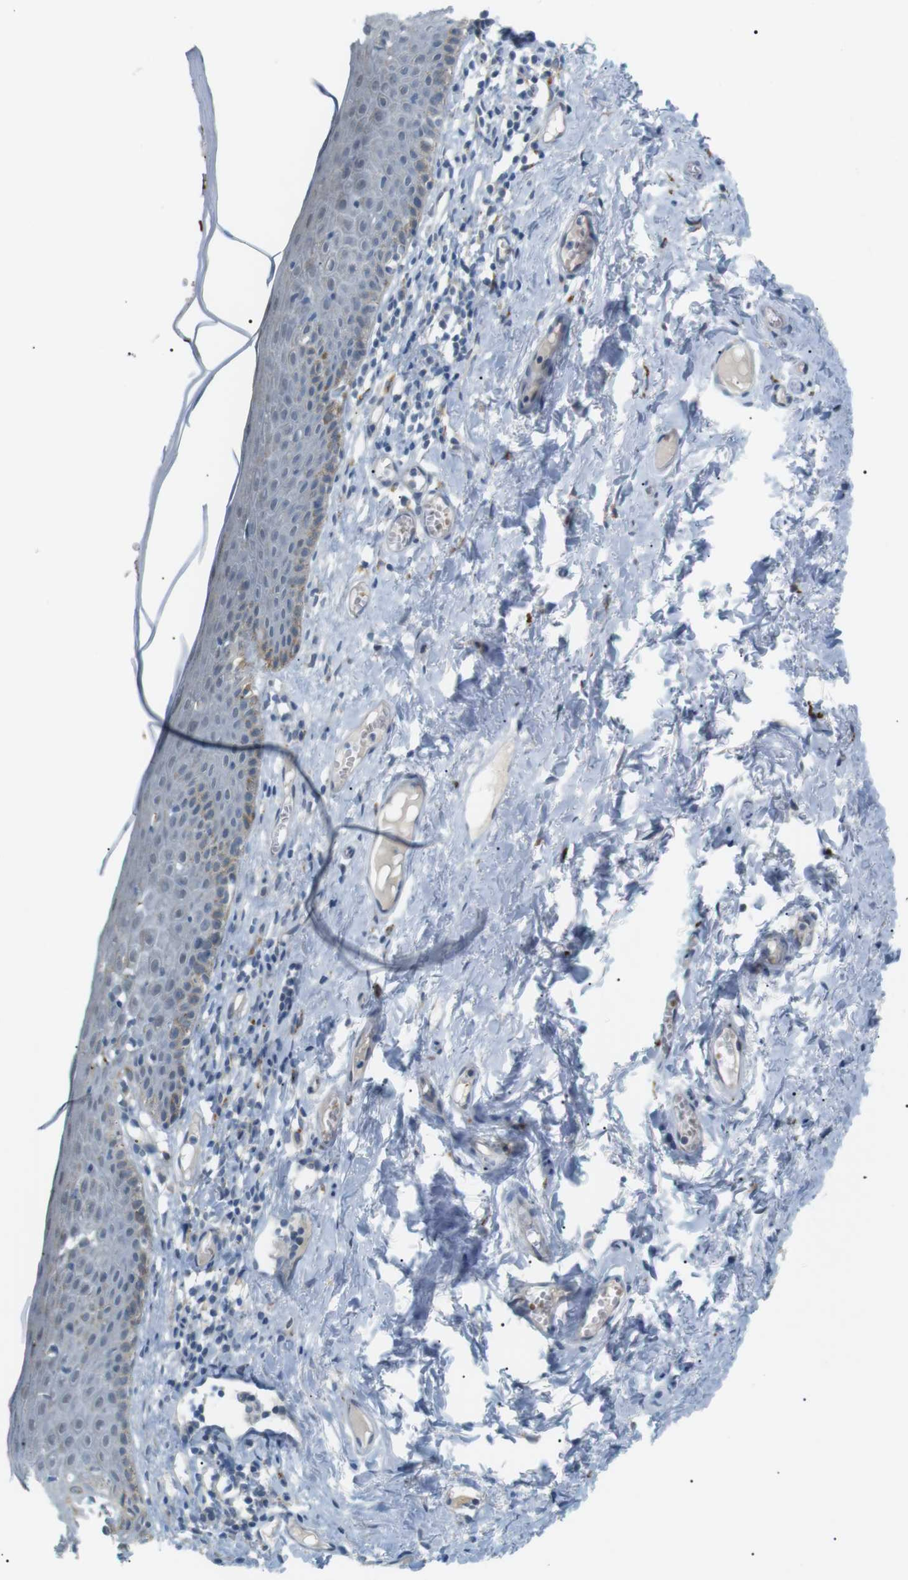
{"staining": {"intensity": "weak", "quantity": "<25%", "location": "cytoplasmic/membranous"}, "tissue": "skin", "cell_type": "Epidermal cells", "image_type": "normal", "snomed": [{"axis": "morphology", "description": "Normal tissue, NOS"}, {"axis": "topography", "description": "Adipose tissue"}, {"axis": "topography", "description": "Vascular tissue"}, {"axis": "topography", "description": "Anal"}, {"axis": "topography", "description": "Peripheral nerve tissue"}], "caption": "An image of human skin is negative for staining in epidermal cells. The staining was performed using DAB to visualize the protein expression in brown, while the nuclei were stained in blue with hematoxylin (Magnification: 20x).", "gene": "B4GALNT2", "patient": {"sex": "female", "age": 54}}